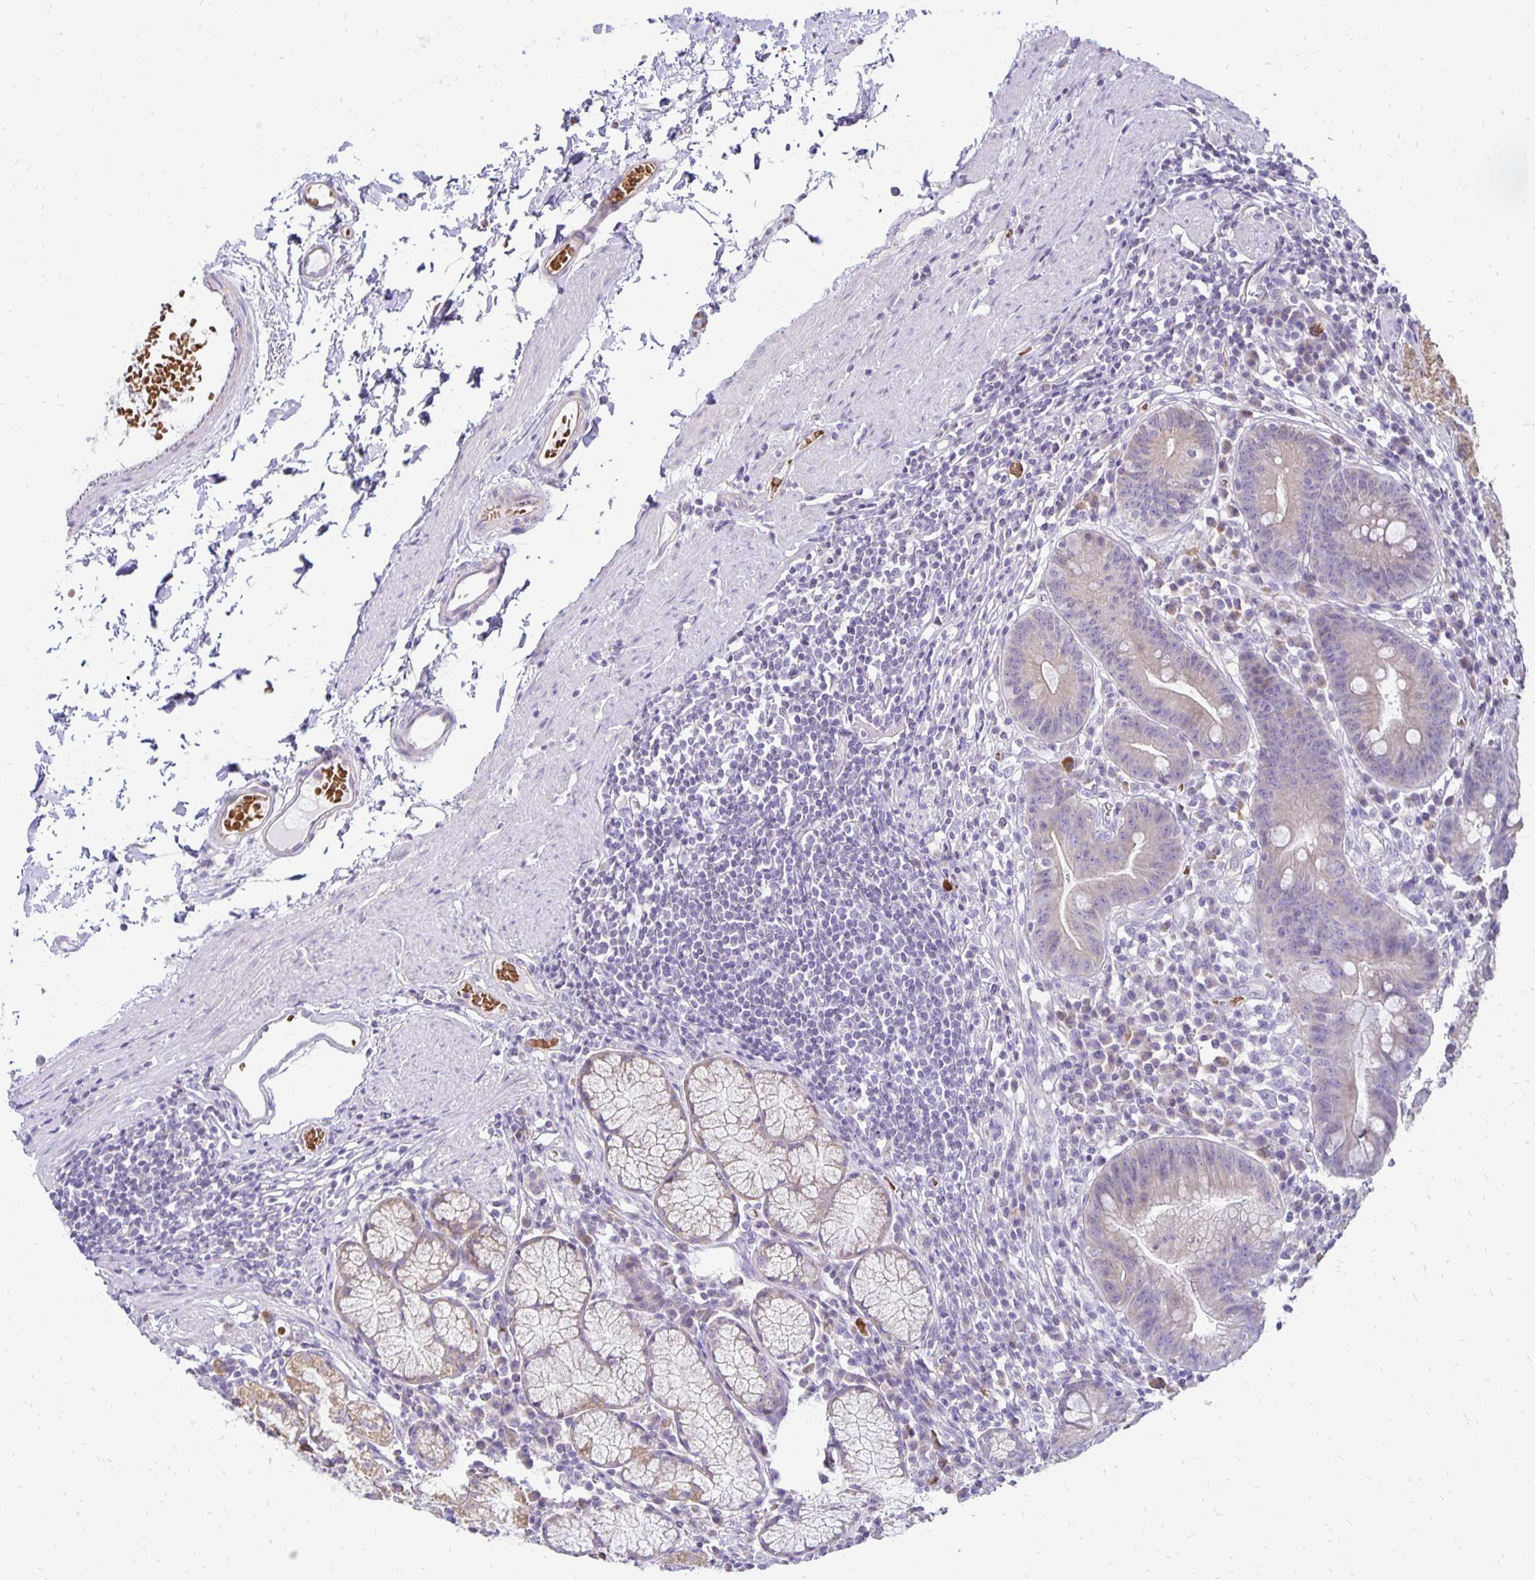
{"staining": {"intensity": "moderate", "quantity": "25%-75%", "location": "cytoplasmic/membranous"}, "tissue": "stomach", "cell_type": "Glandular cells", "image_type": "normal", "snomed": [{"axis": "morphology", "description": "Normal tissue, NOS"}, {"axis": "topography", "description": "Stomach"}], "caption": "The photomicrograph exhibits immunohistochemical staining of benign stomach. There is moderate cytoplasmic/membranous expression is present in approximately 25%-75% of glandular cells.", "gene": "FN3K", "patient": {"sex": "male", "age": 55}}